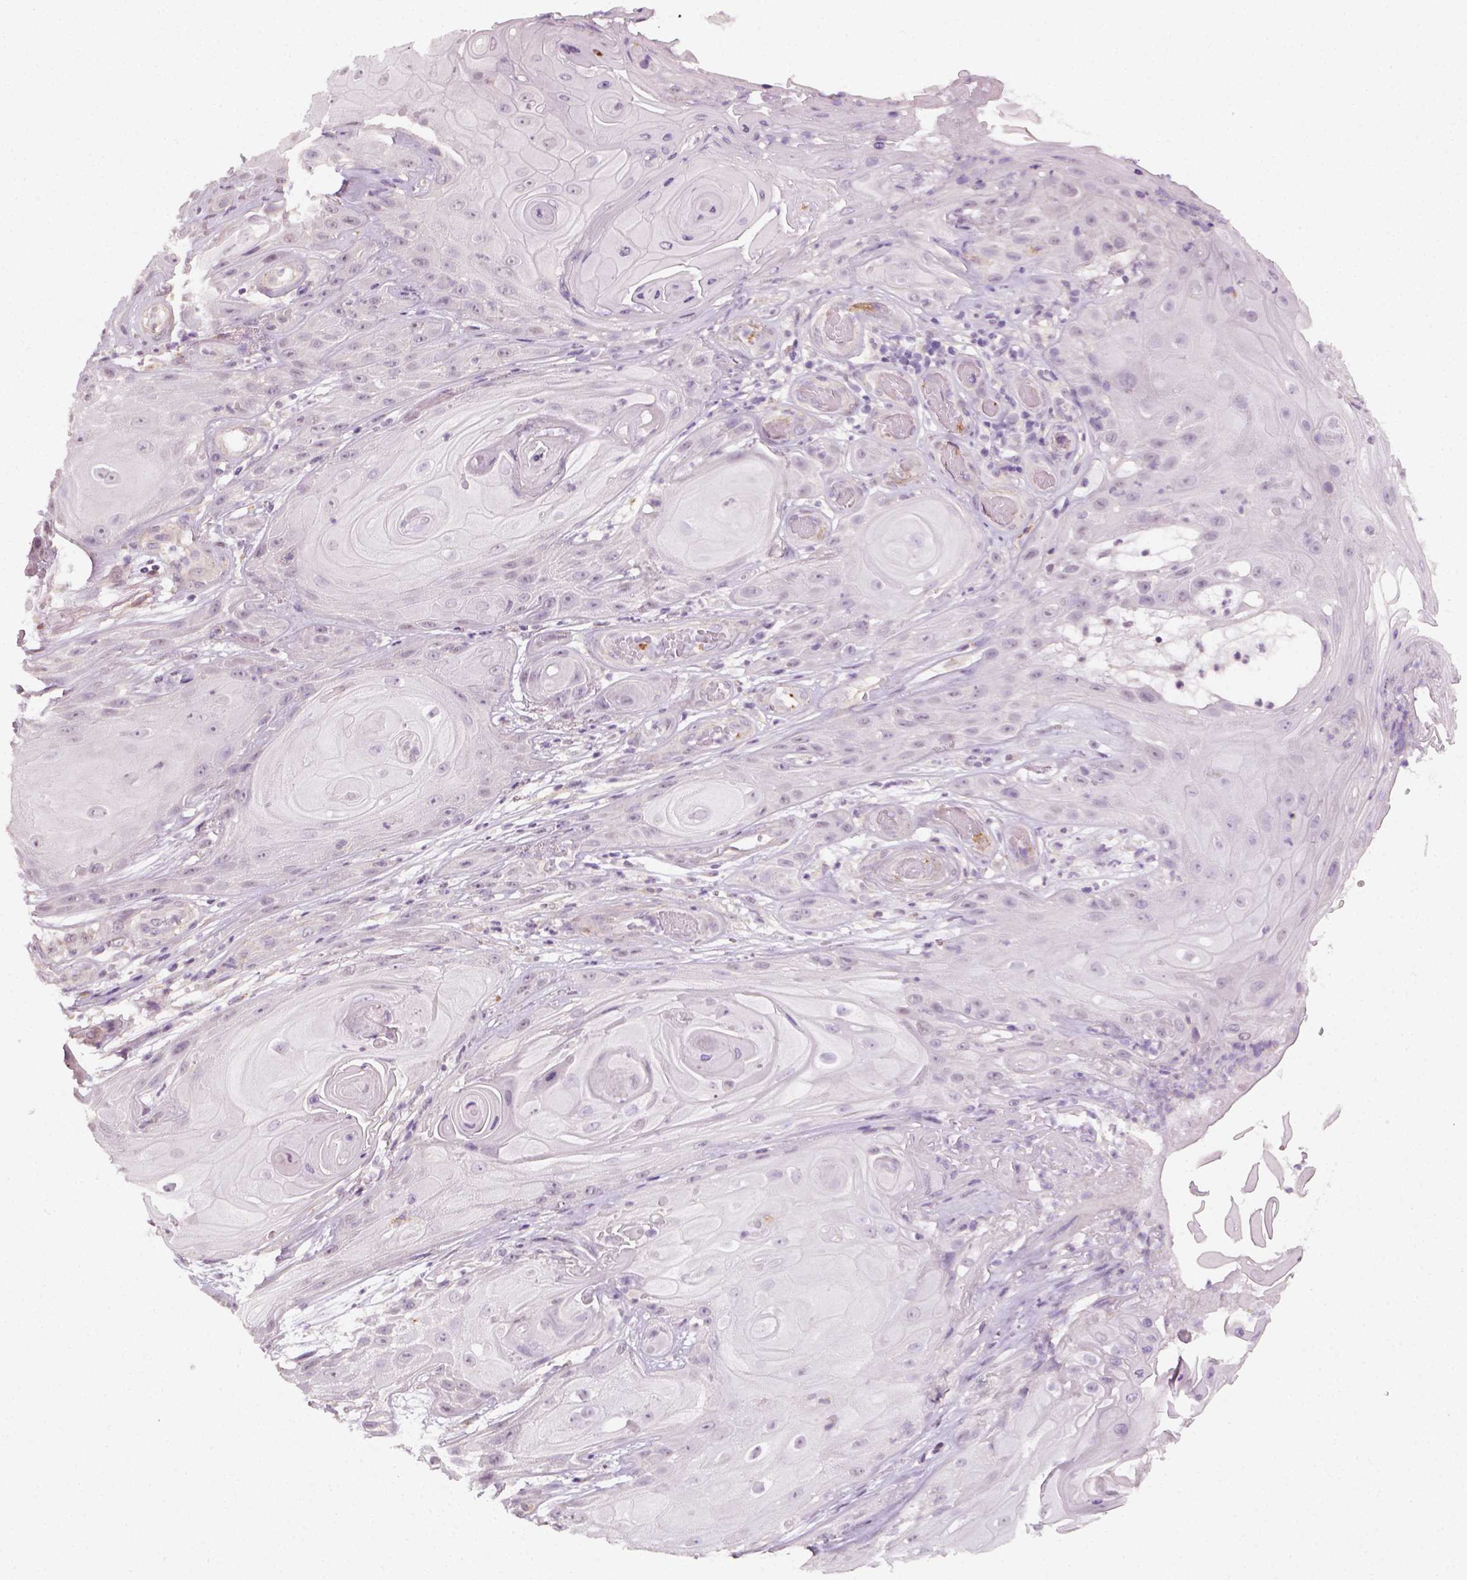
{"staining": {"intensity": "negative", "quantity": "none", "location": "none"}, "tissue": "skin cancer", "cell_type": "Tumor cells", "image_type": "cancer", "snomed": [{"axis": "morphology", "description": "Squamous cell carcinoma, NOS"}, {"axis": "topography", "description": "Skin"}], "caption": "A high-resolution photomicrograph shows IHC staining of squamous cell carcinoma (skin), which reveals no significant expression in tumor cells. The staining was performed using DAB to visualize the protein expression in brown, while the nuclei were stained in blue with hematoxylin (Magnification: 20x).", "gene": "FAM163B", "patient": {"sex": "male", "age": 62}}